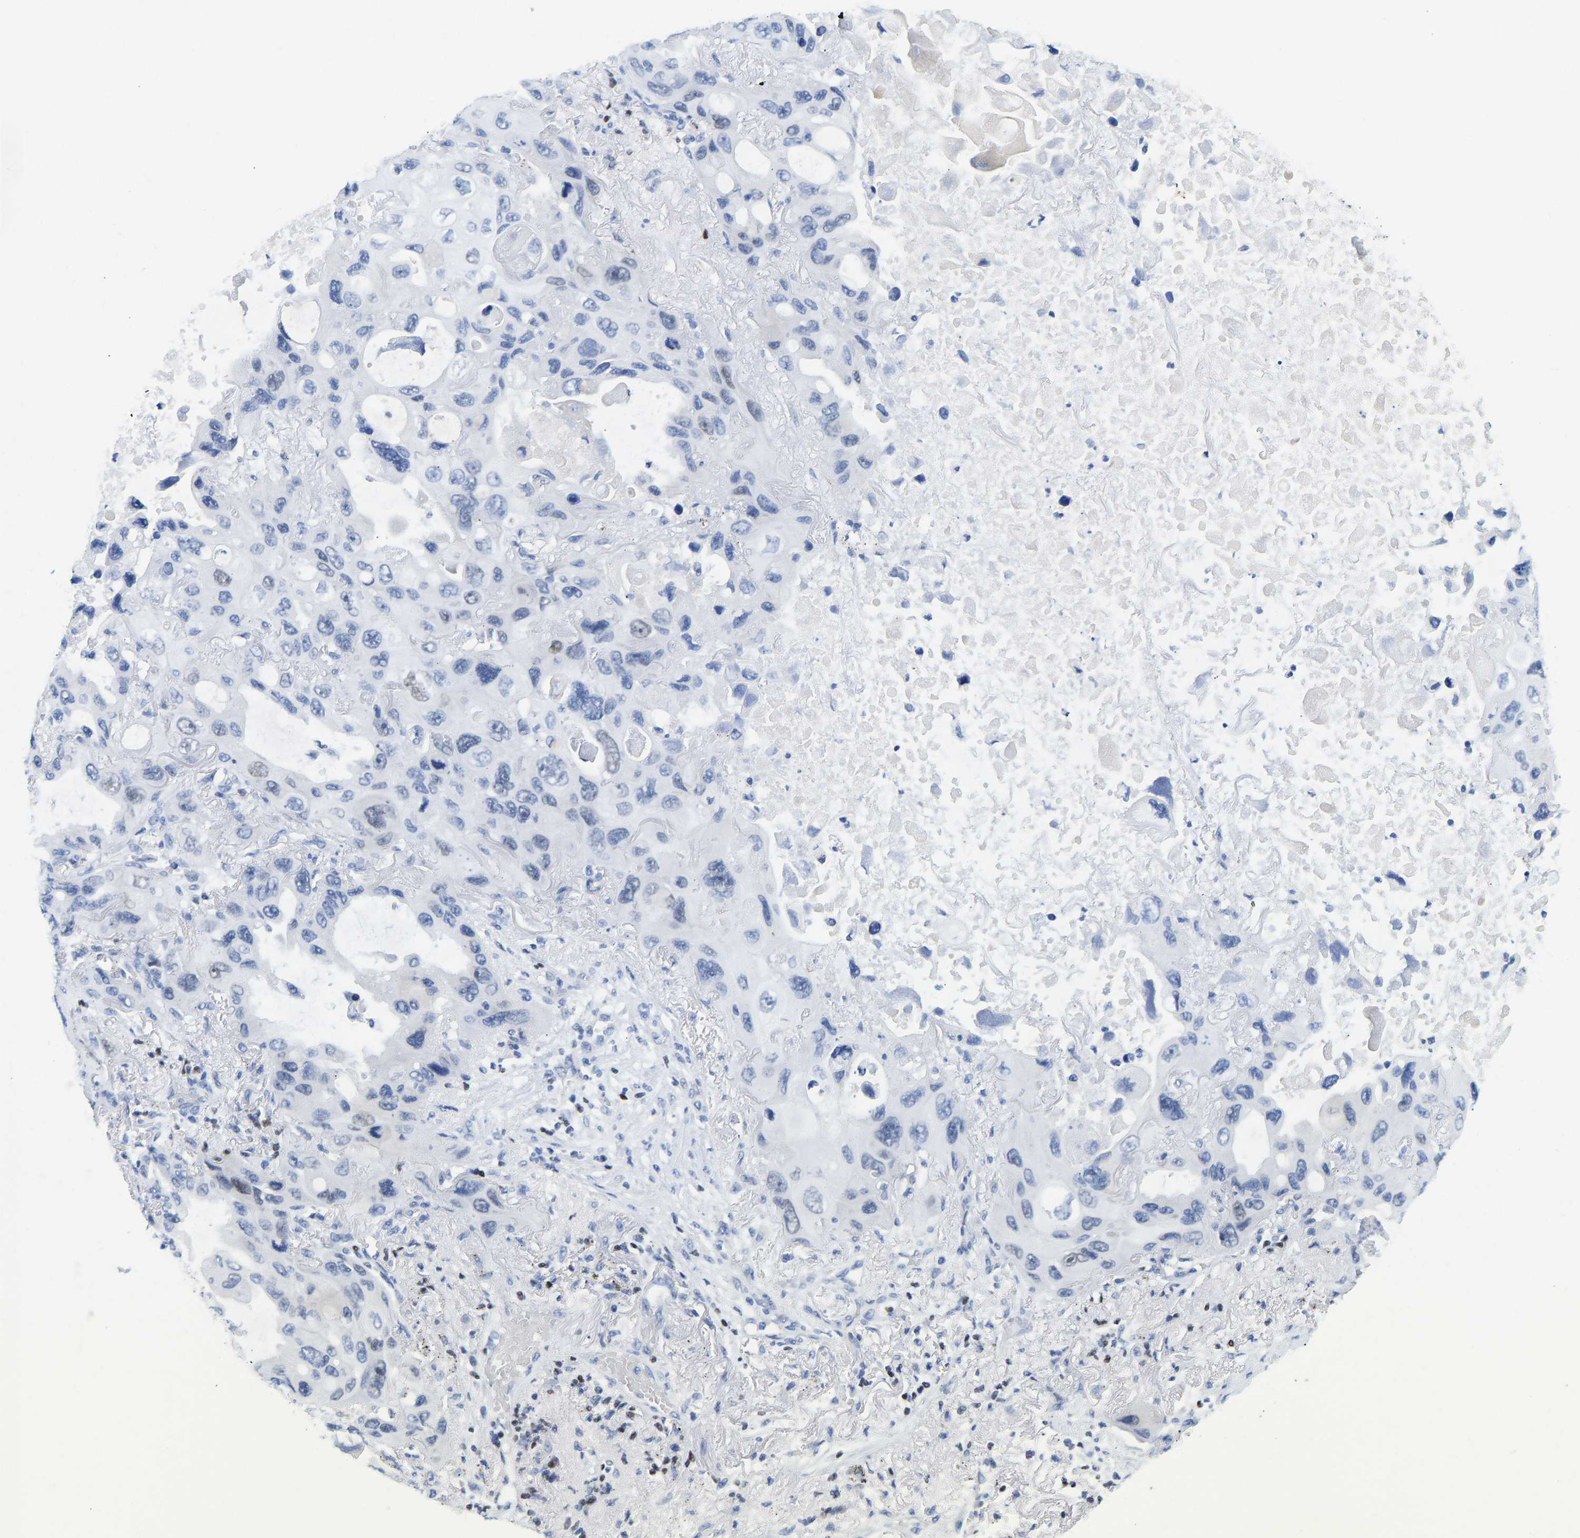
{"staining": {"intensity": "negative", "quantity": "none", "location": "none"}, "tissue": "lung cancer", "cell_type": "Tumor cells", "image_type": "cancer", "snomed": [{"axis": "morphology", "description": "Squamous cell carcinoma, NOS"}, {"axis": "topography", "description": "Lung"}], "caption": "The immunohistochemistry photomicrograph has no significant positivity in tumor cells of lung cancer tissue. Nuclei are stained in blue.", "gene": "TCF7", "patient": {"sex": "female", "age": 73}}